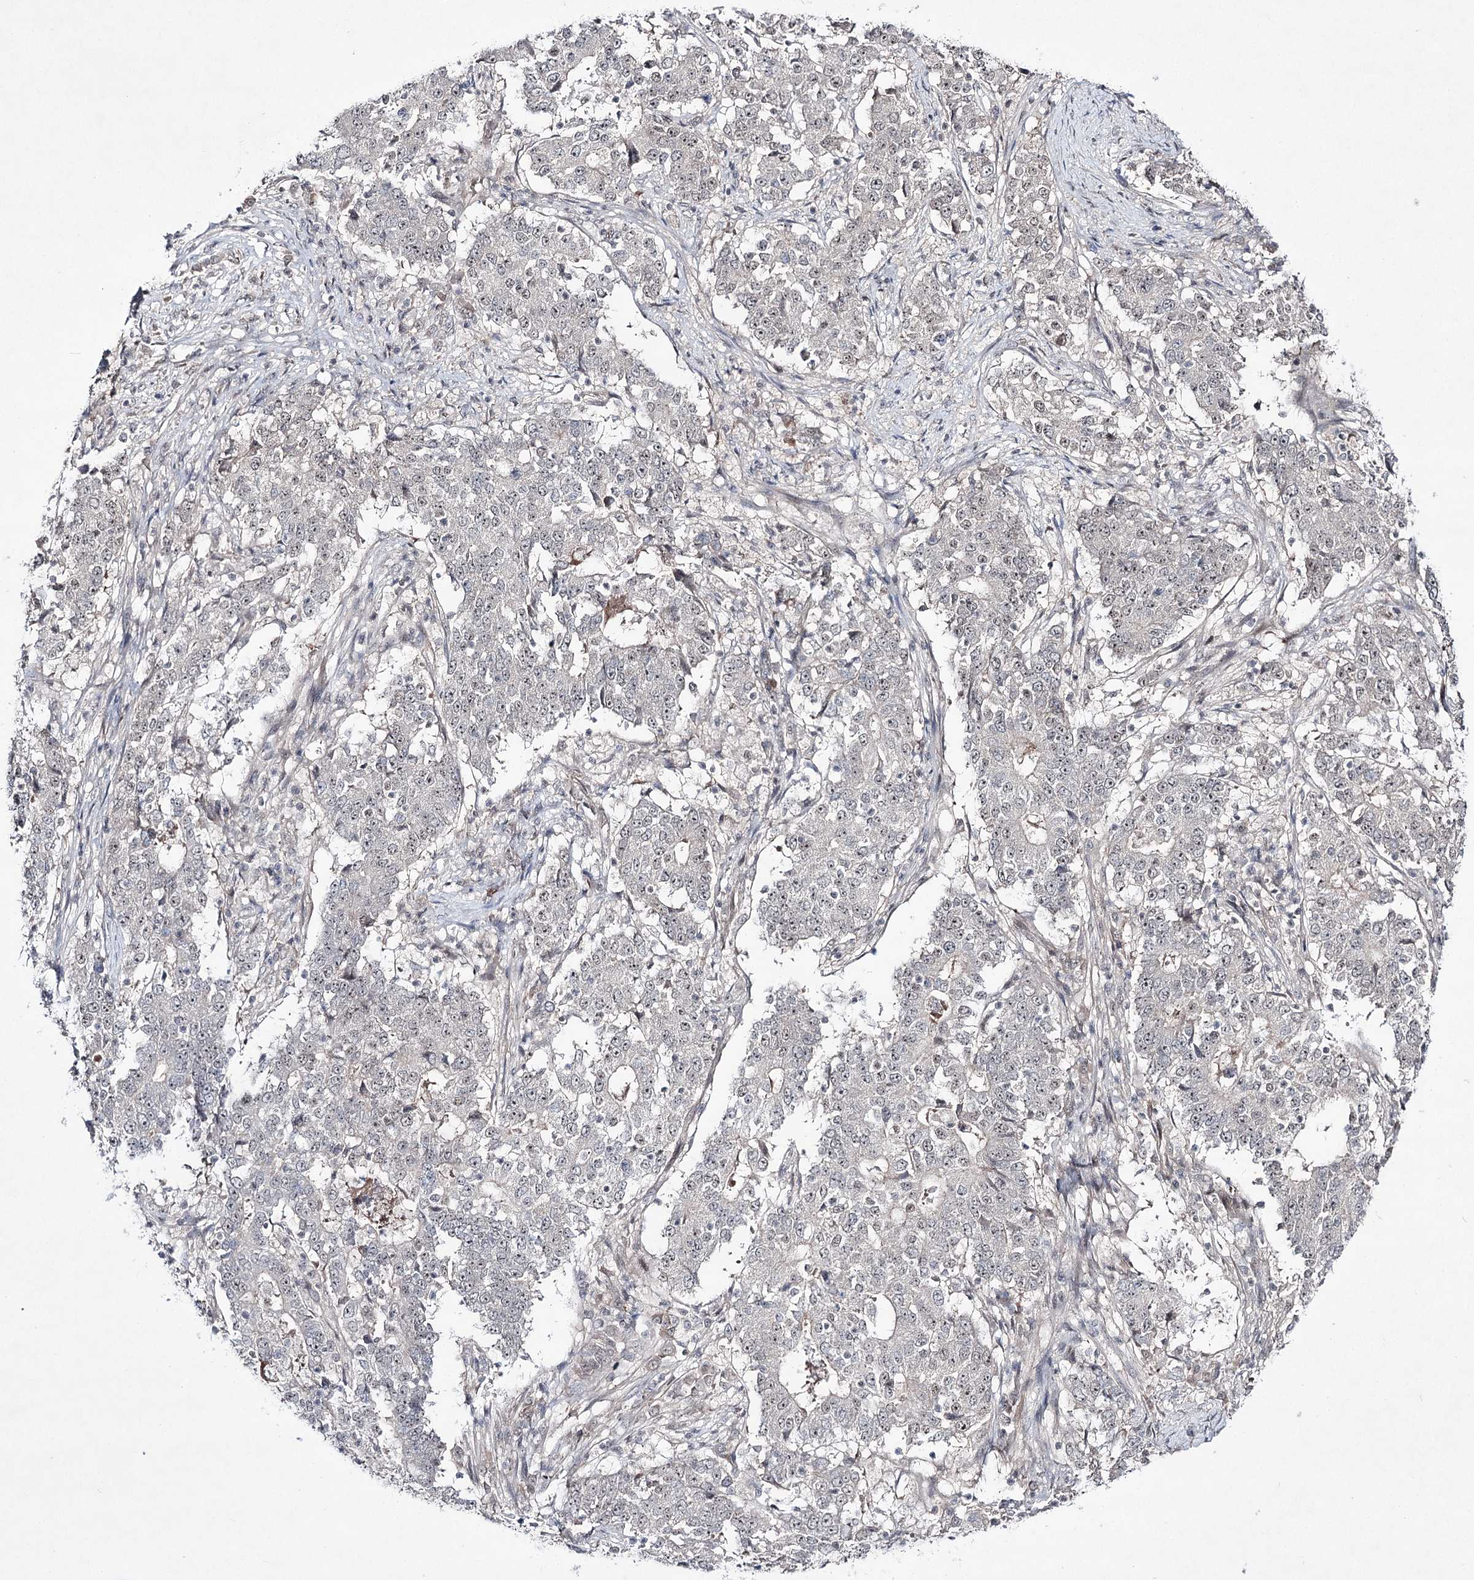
{"staining": {"intensity": "negative", "quantity": "none", "location": "none"}, "tissue": "stomach cancer", "cell_type": "Tumor cells", "image_type": "cancer", "snomed": [{"axis": "morphology", "description": "Adenocarcinoma, NOS"}, {"axis": "topography", "description": "Stomach"}], "caption": "The image demonstrates no staining of tumor cells in stomach adenocarcinoma.", "gene": "HOXC11", "patient": {"sex": "male", "age": 59}}